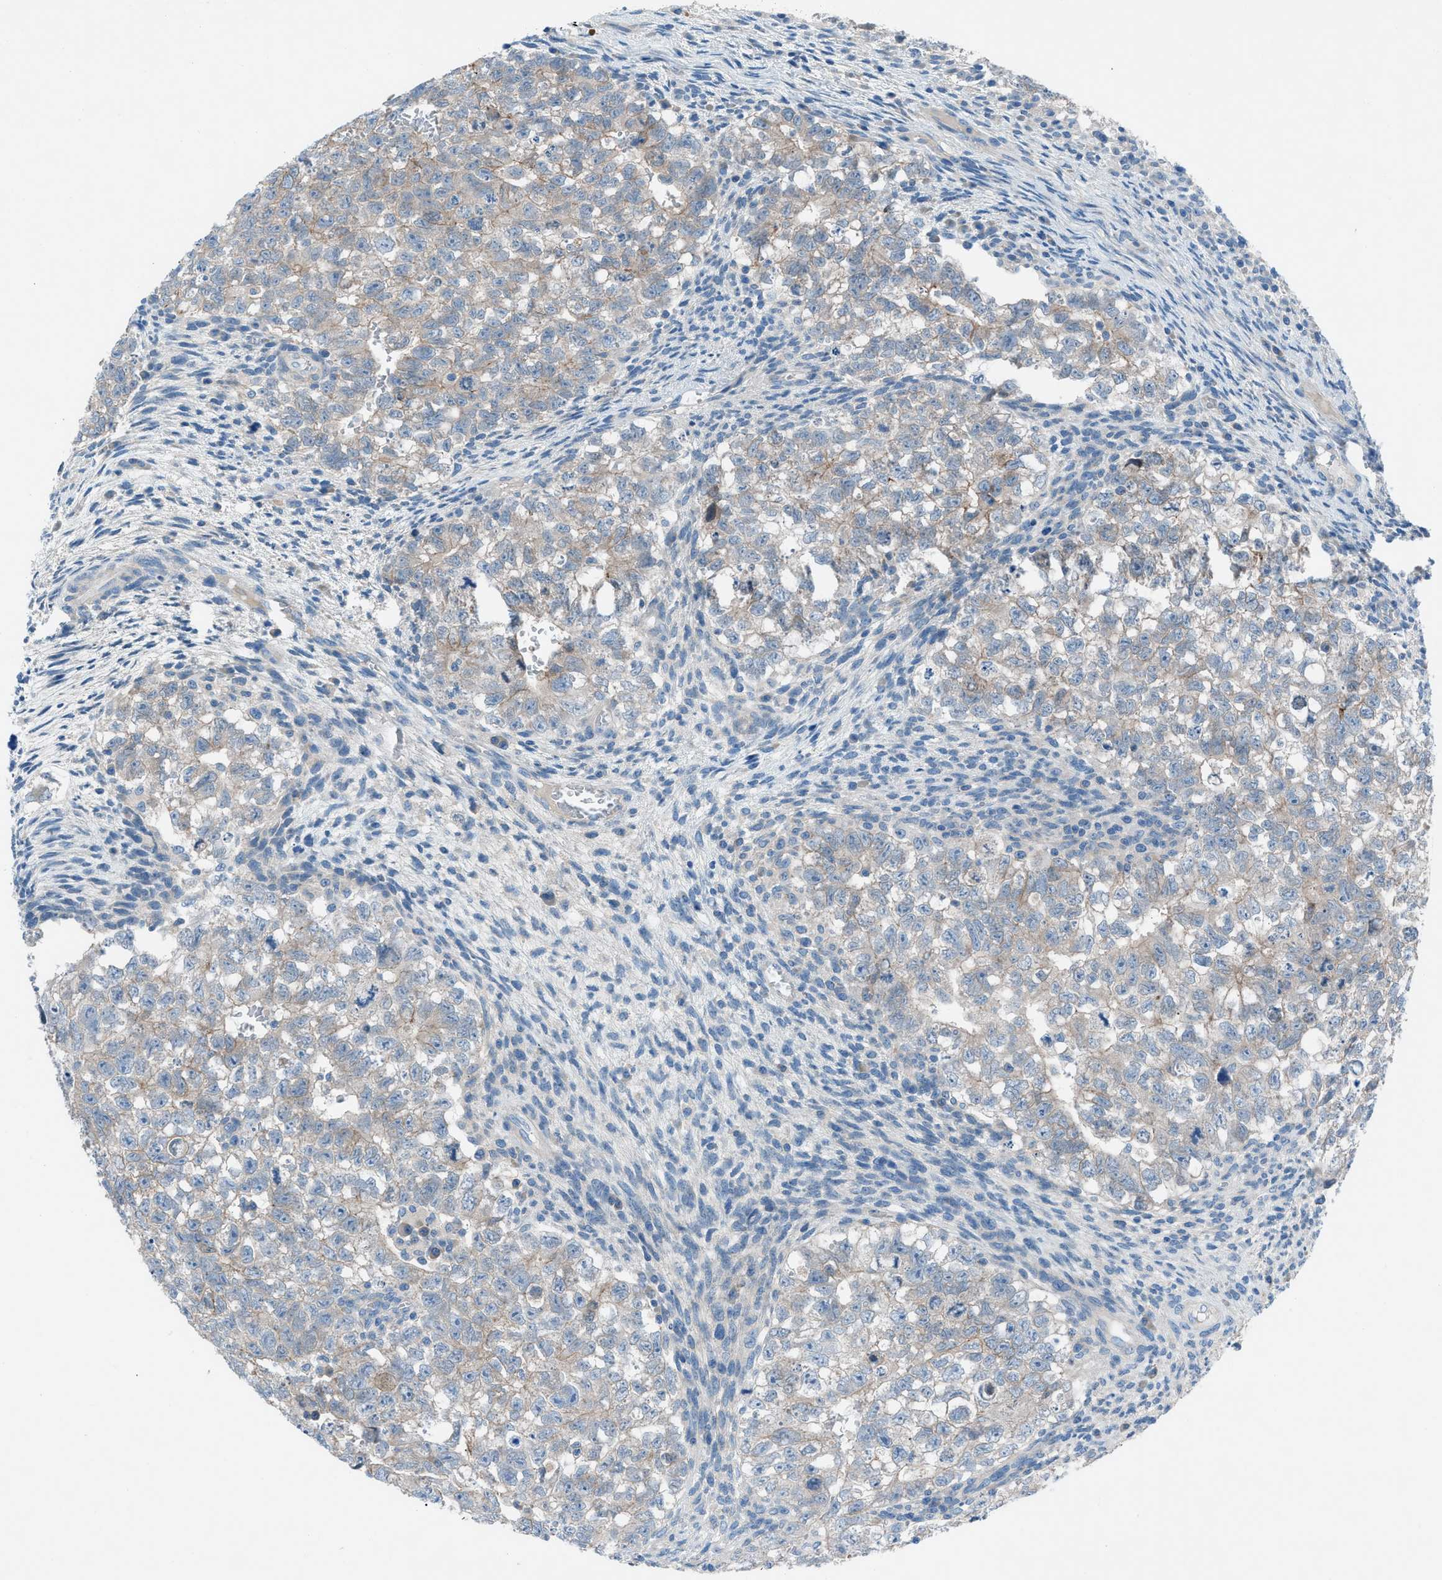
{"staining": {"intensity": "weak", "quantity": ">75%", "location": "cytoplasmic/membranous"}, "tissue": "testis cancer", "cell_type": "Tumor cells", "image_type": "cancer", "snomed": [{"axis": "morphology", "description": "Seminoma, NOS"}, {"axis": "morphology", "description": "Carcinoma, Embryonal, NOS"}, {"axis": "topography", "description": "Testis"}], "caption": "Human testis seminoma stained for a protein (brown) reveals weak cytoplasmic/membranous positive staining in about >75% of tumor cells.", "gene": "C5AR2", "patient": {"sex": "male", "age": 38}}